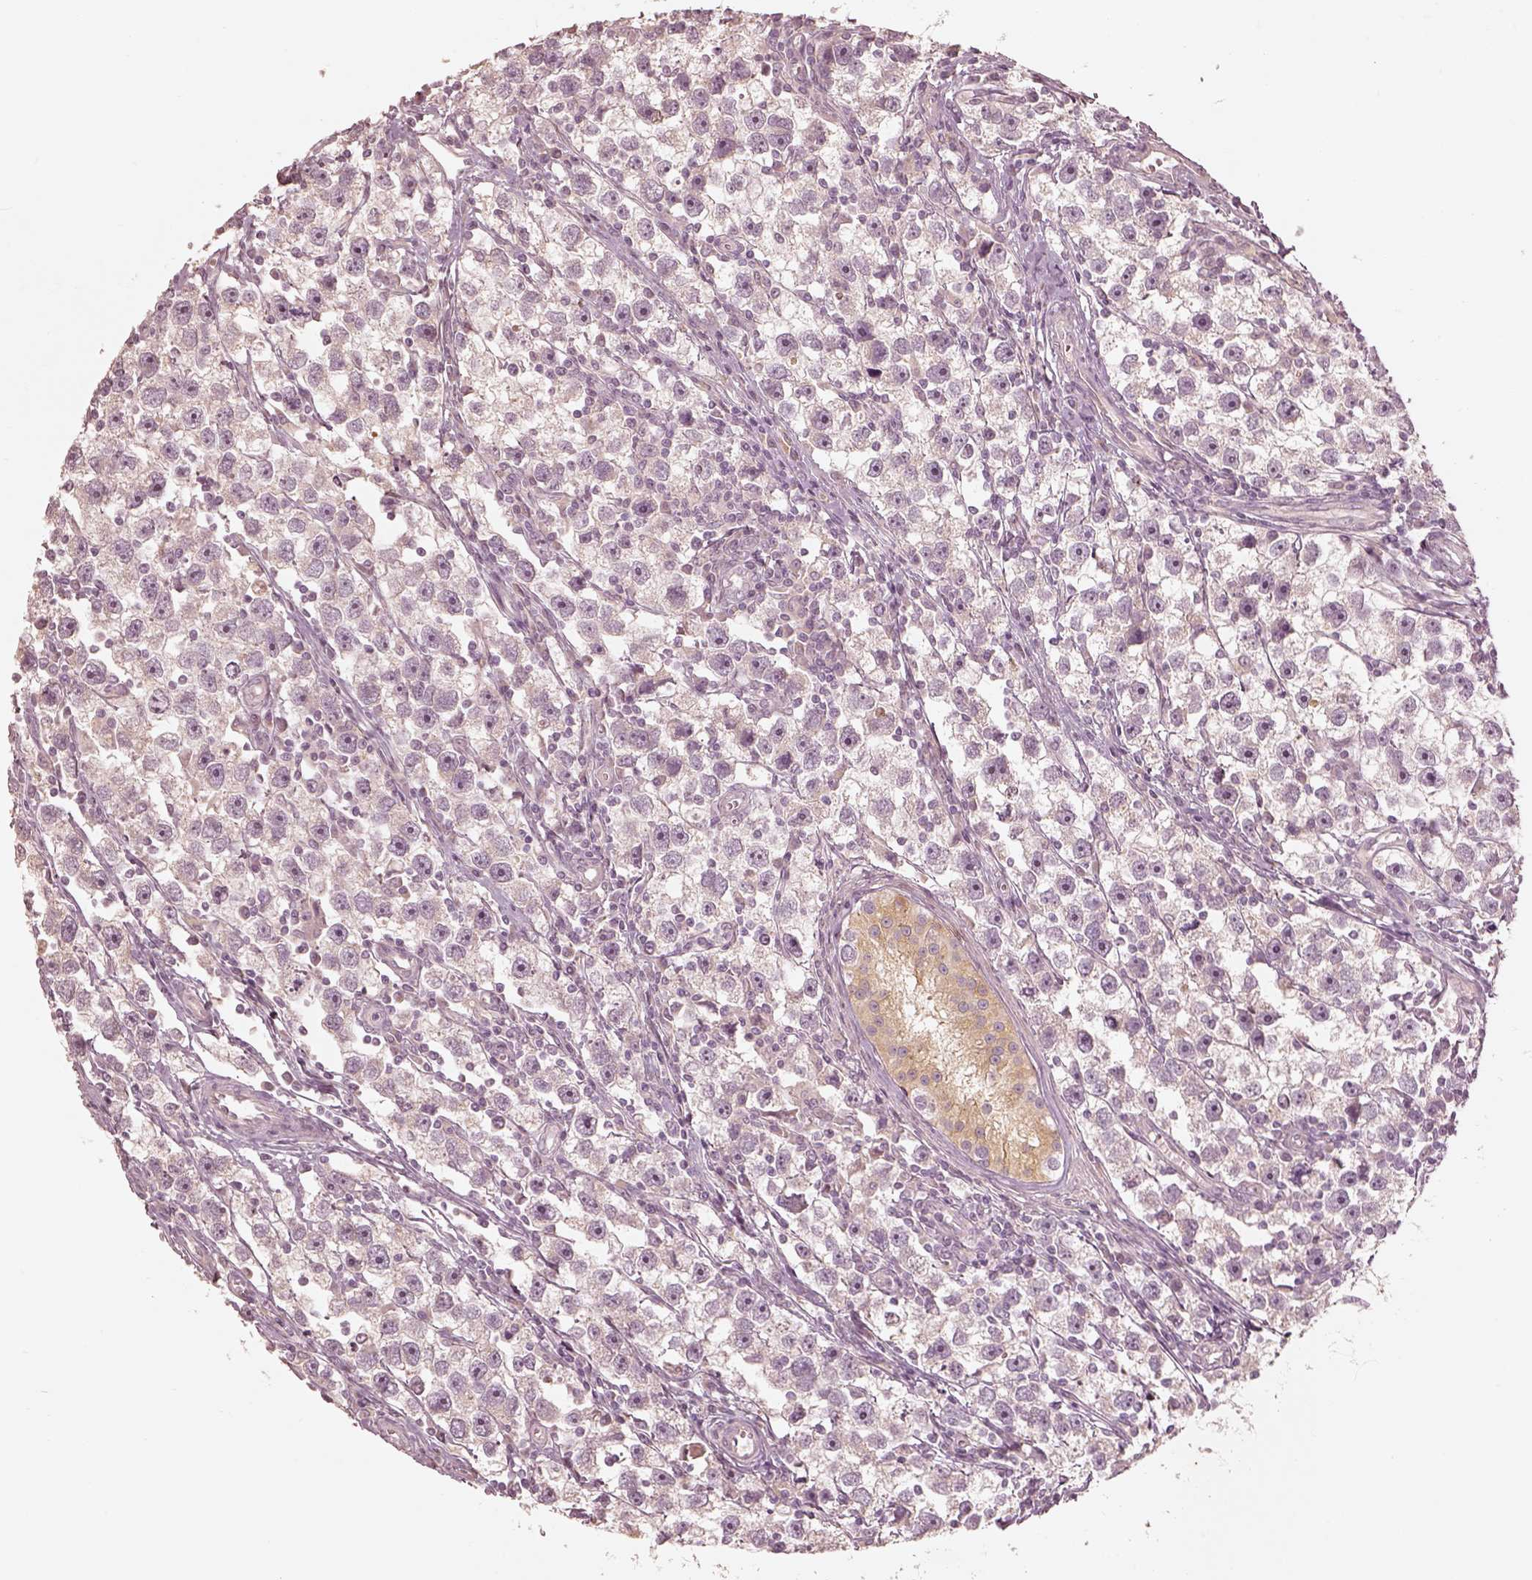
{"staining": {"intensity": "moderate", "quantity": "<25%", "location": "cytoplasmic/membranous"}, "tissue": "testis cancer", "cell_type": "Tumor cells", "image_type": "cancer", "snomed": [{"axis": "morphology", "description": "Seminoma, NOS"}, {"axis": "topography", "description": "Testis"}], "caption": "This micrograph reveals IHC staining of human testis cancer, with low moderate cytoplasmic/membranous positivity in approximately <25% of tumor cells.", "gene": "WLS", "patient": {"sex": "male", "age": 30}}